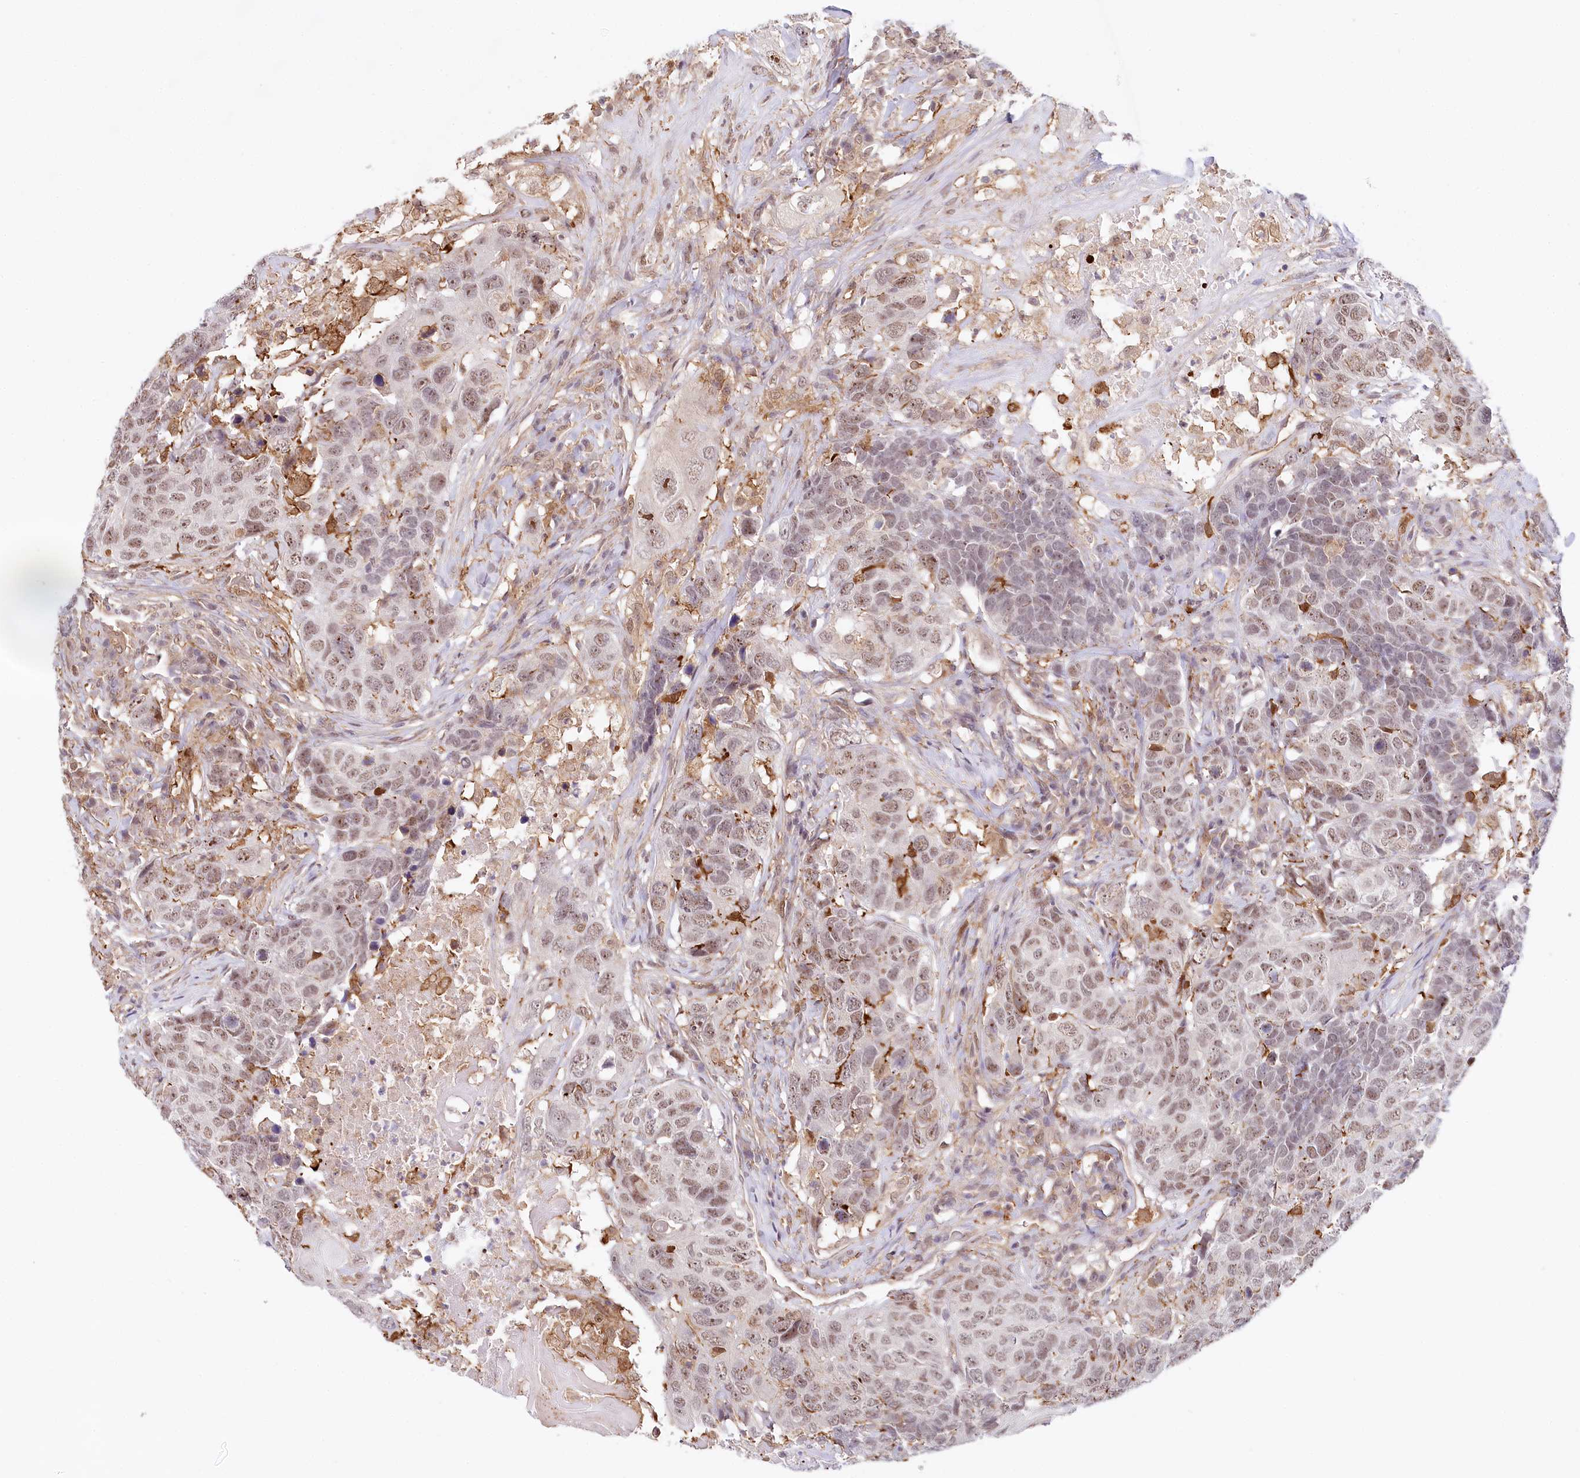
{"staining": {"intensity": "weak", "quantity": ">75%", "location": "nuclear"}, "tissue": "head and neck cancer", "cell_type": "Tumor cells", "image_type": "cancer", "snomed": [{"axis": "morphology", "description": "Squamous cell carcinoma, NOS"}, {"axis": "topography", "description": "Head-Neck"}], "caption": "About >75% of tumor cells in human head and neck cancer (squamous cell carcinoma) demonstrate weak nuclear protein staining as visualized by brown immunohistochemical staining.", "gene": "TUBGCP2", "patient": {"sex": "male", "age": 66}}